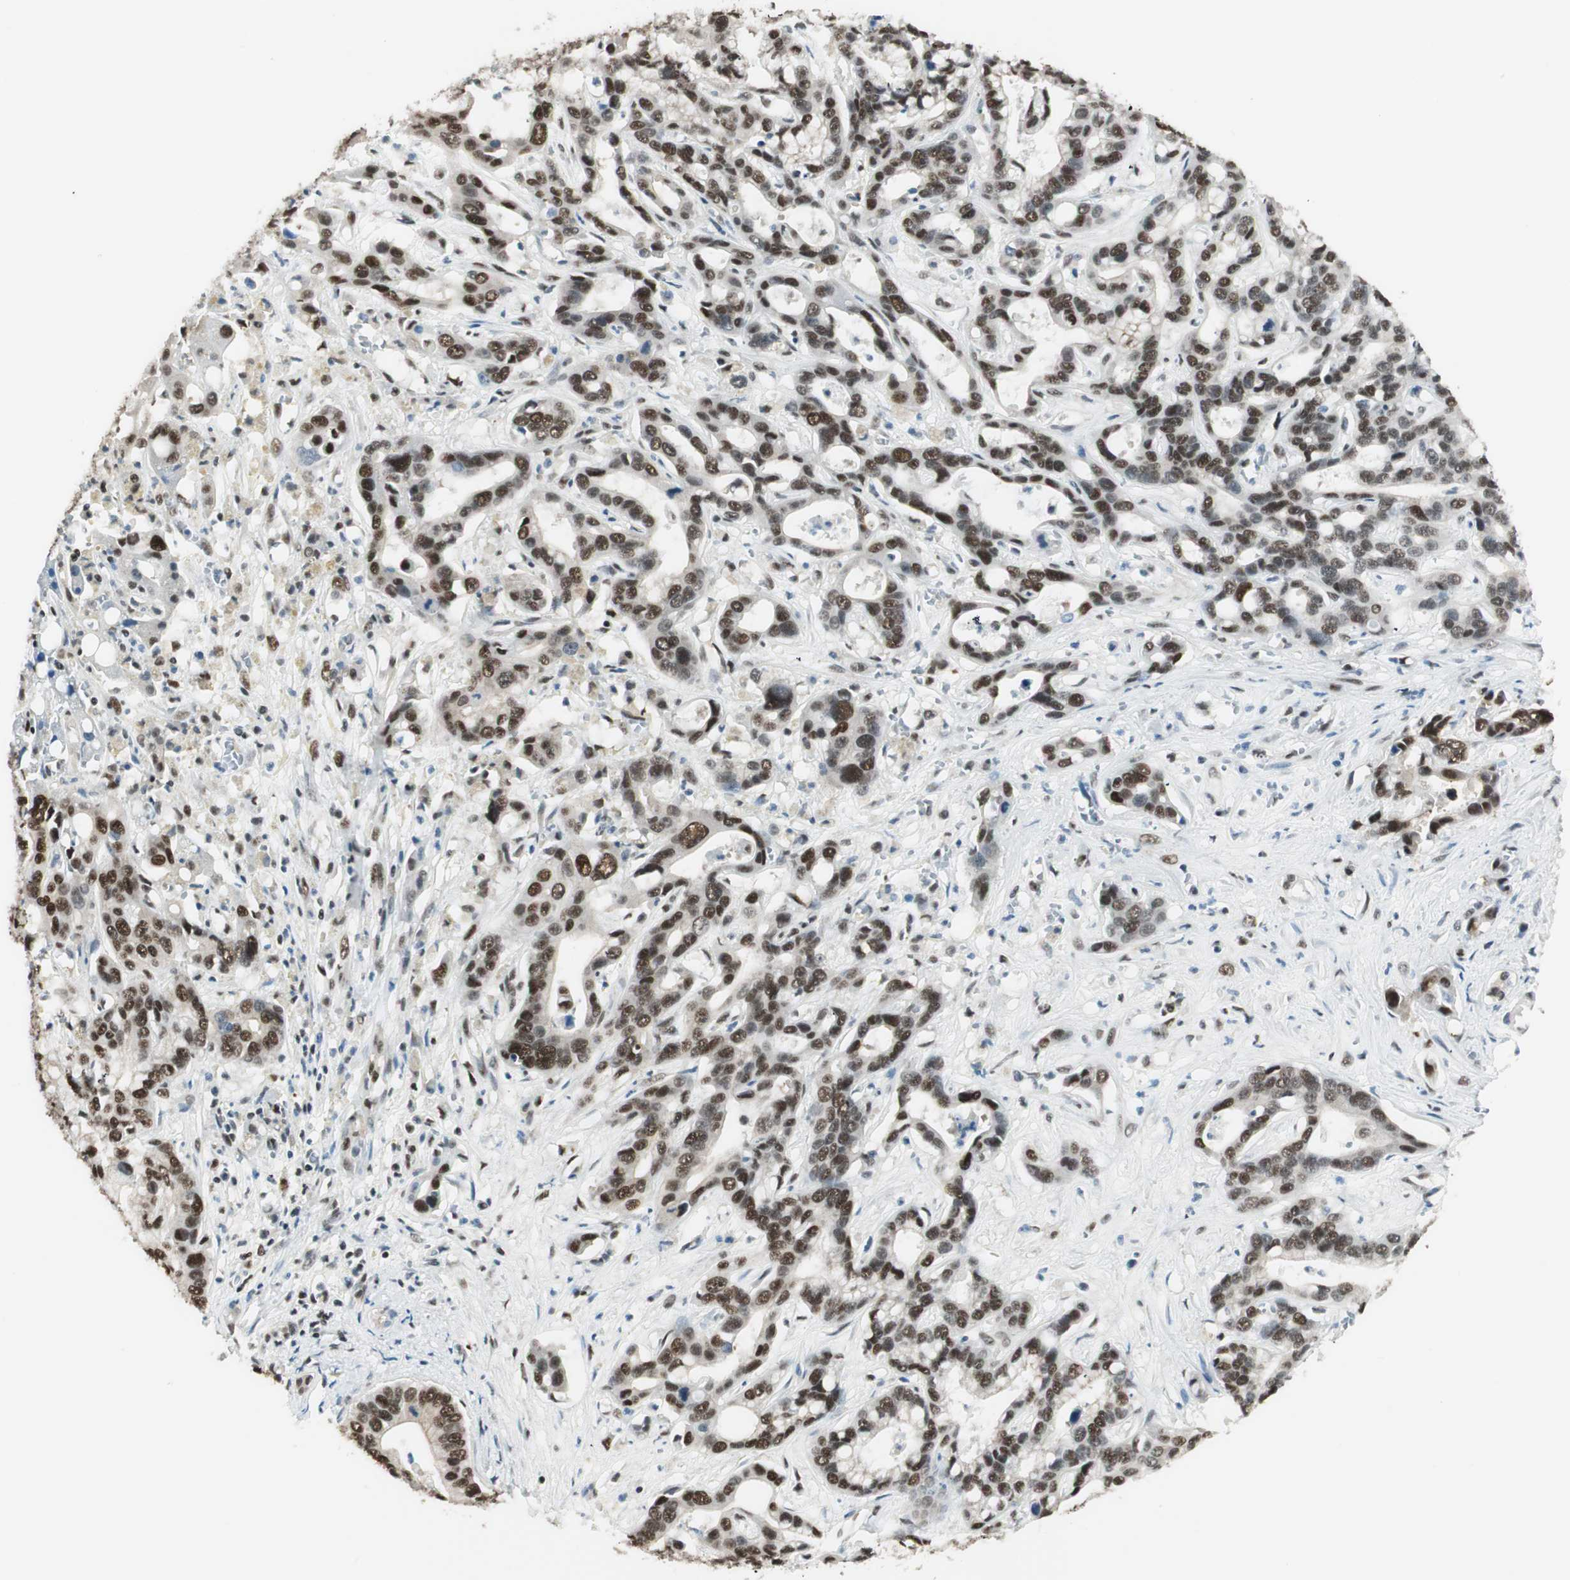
{"staining": {"intensity": "strong", "quantity": ">75%", "location": "nuclear"}, "tissue": "liver cancer", "cell_type": "Tumor cells", "image_type": "cancer", "snomed": [{"axis": "morphology", "description": "Cholangiocarcinoma"}, {"axis": "topography", "description": "Liver"}], "caption": "DAB immunohistochemical staining of human liver cancer displays strong nuclear protein expression in approximately >75% of tumor cells.", "gene": "ZBTB17", "patient": {"sex": "female", "age": 65}}